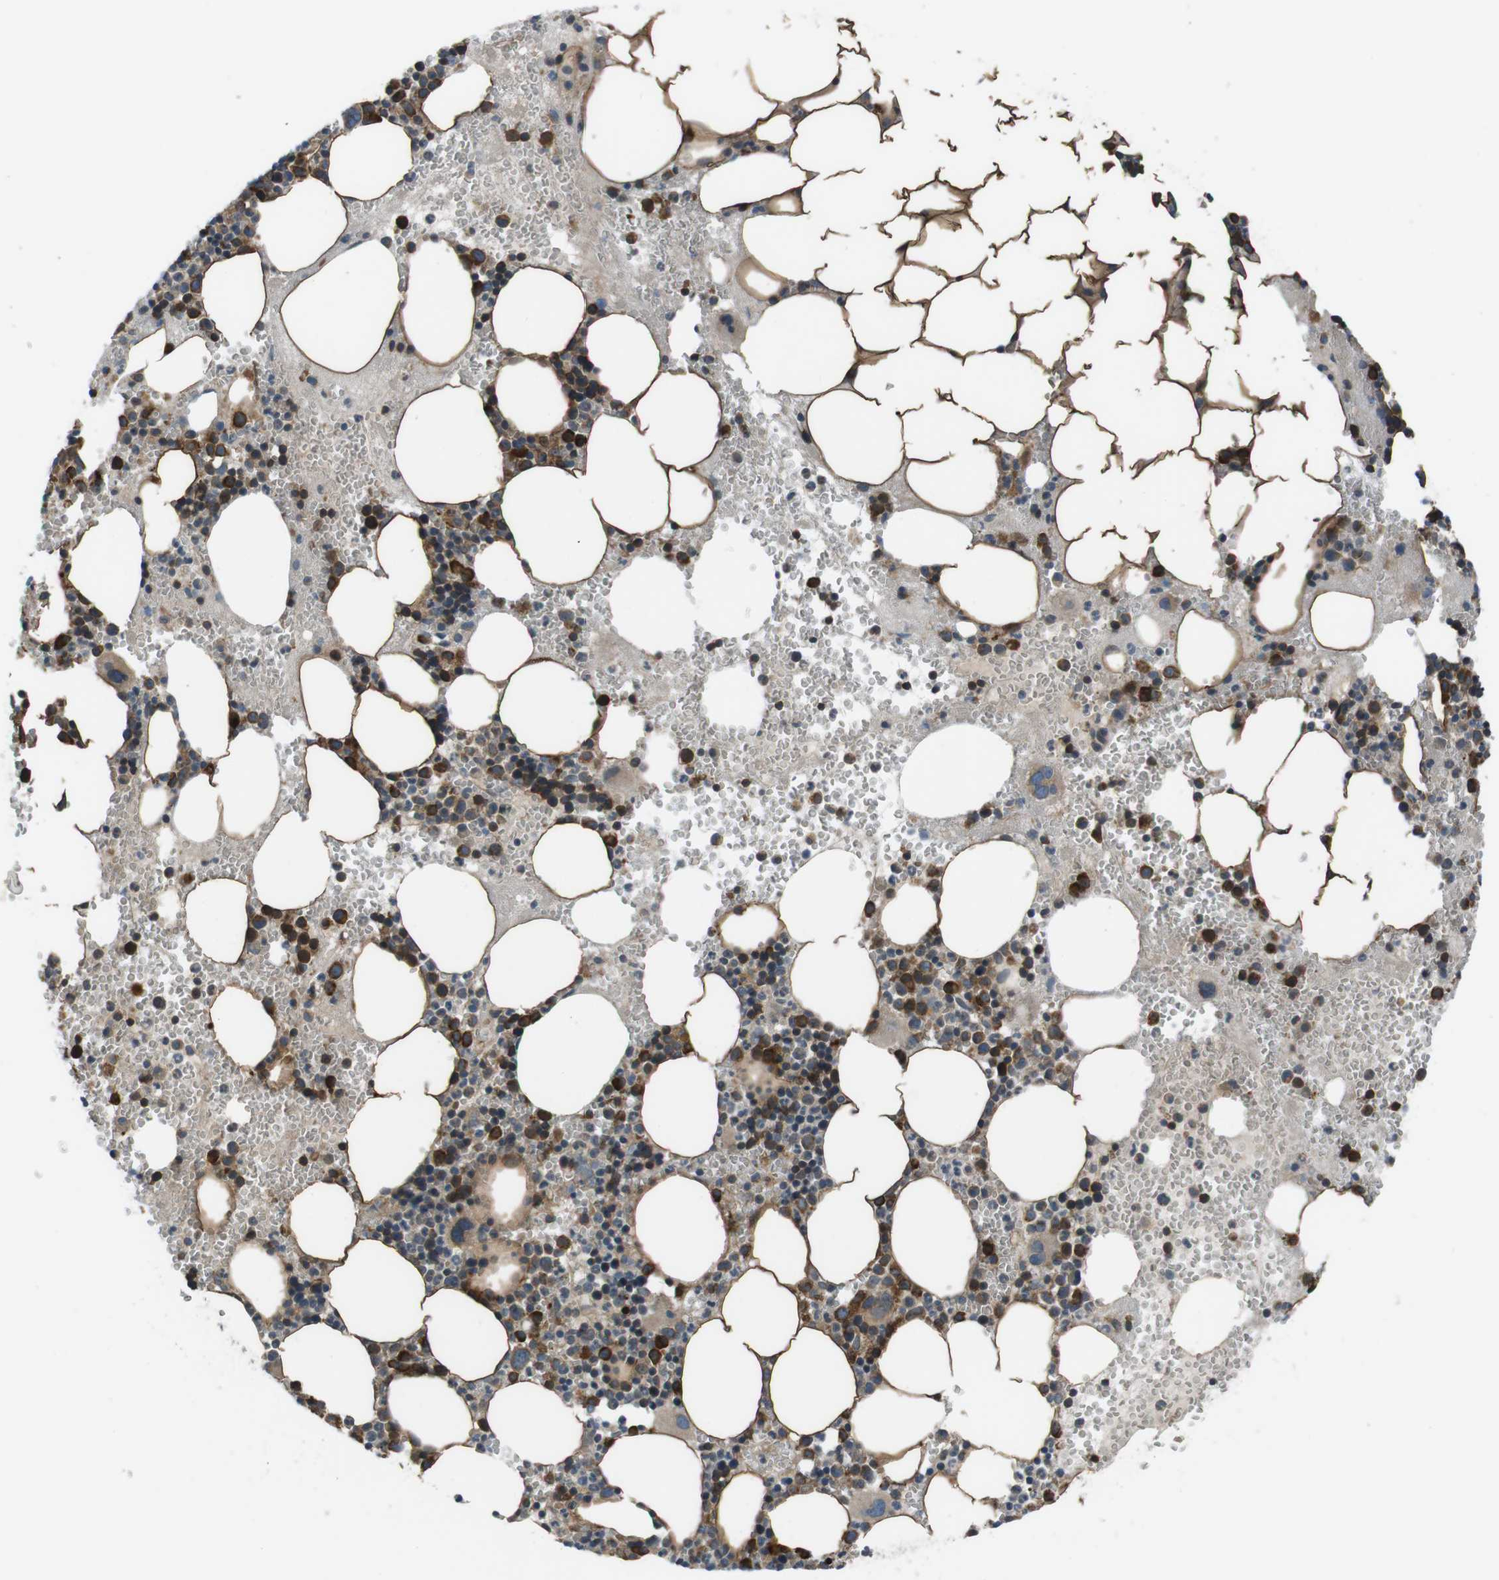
{"staining": {"intensity": "strong", "quantity": "25%-75%", "location": "cytoplasmic/membranous"}, "tissue": "bone marrow", "cell_type": "Hematopoietic cells", "image_type": "normal", "snomed": [{"axis": "morphology", "description": "Normal tissue, NOS"}, {"axis": "morphology", "description": "Inflammation, NOS"}, {"axis": "topography", "description": "Bone marrow"}], "caption": "A brown stain highlights strong cytoplasmic/membranous positivity of a protein in hematopoietic cells of normal human bone marrow. (DAB IHC with brightfield microscopy, high magnification).", "gene": "SSR3", "patient": {"sex": "female", "age": 76}}